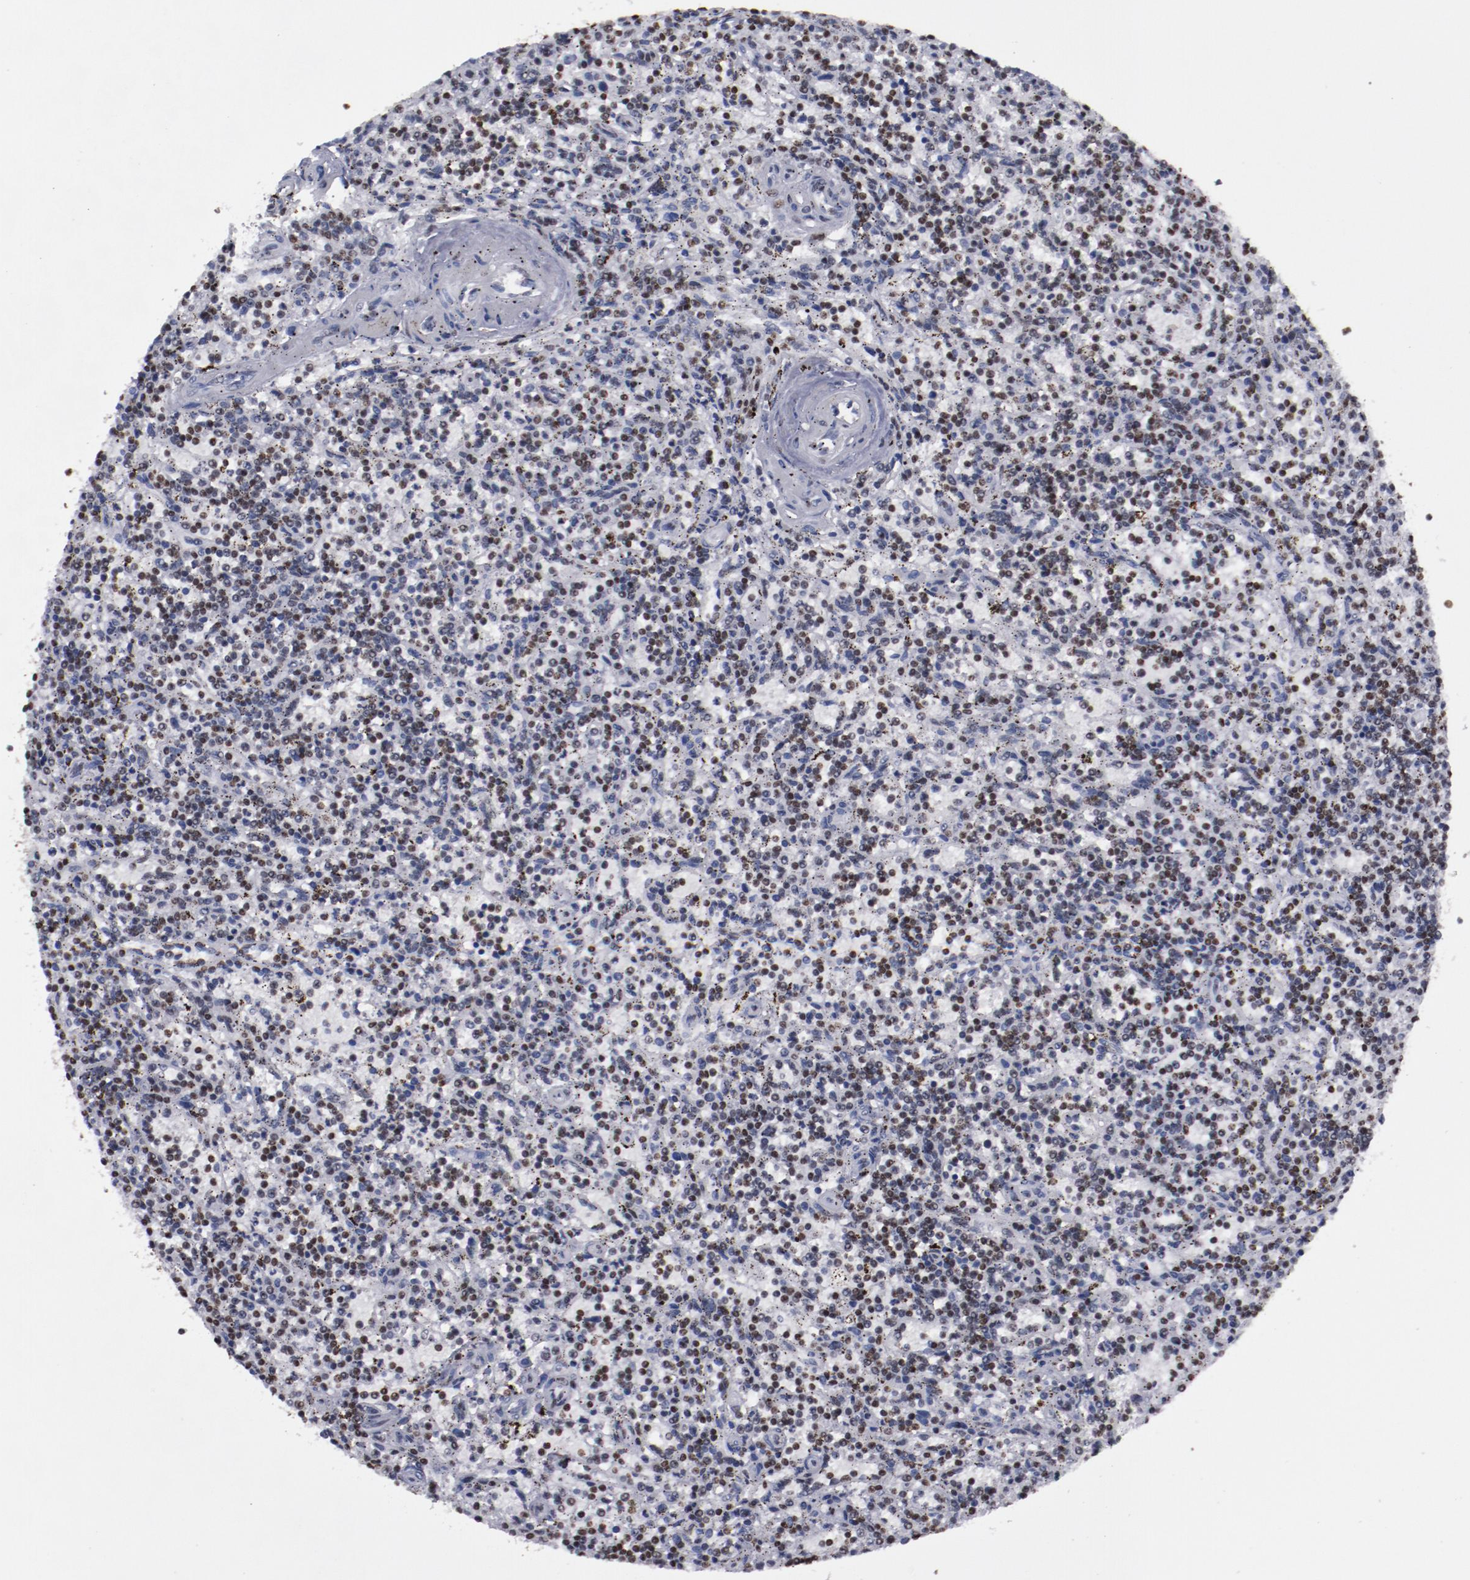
{"staining": {"intensity": "moderate", "quantity": ">75%", "location": "nuclear"}, "tissue": "lymphoma", "cell_type": "Tumor cells", "image_type": "cancer", "snomed": [{"axis": "morphology", "description": "Malignant lymphoma, non-Hodgkin's type, Low grade"}, {"axis": "topography", "description": "Spleen"}], "caption": "A medium amount of moderate nuclear expression is identified in approximately >75% of tumor cells in malignant lymphoma, non-Hodgkin's type (low-grade) tissue.", "gene": "HNRNPA2B1", "patient": {"sex": "male", "age": 73}}